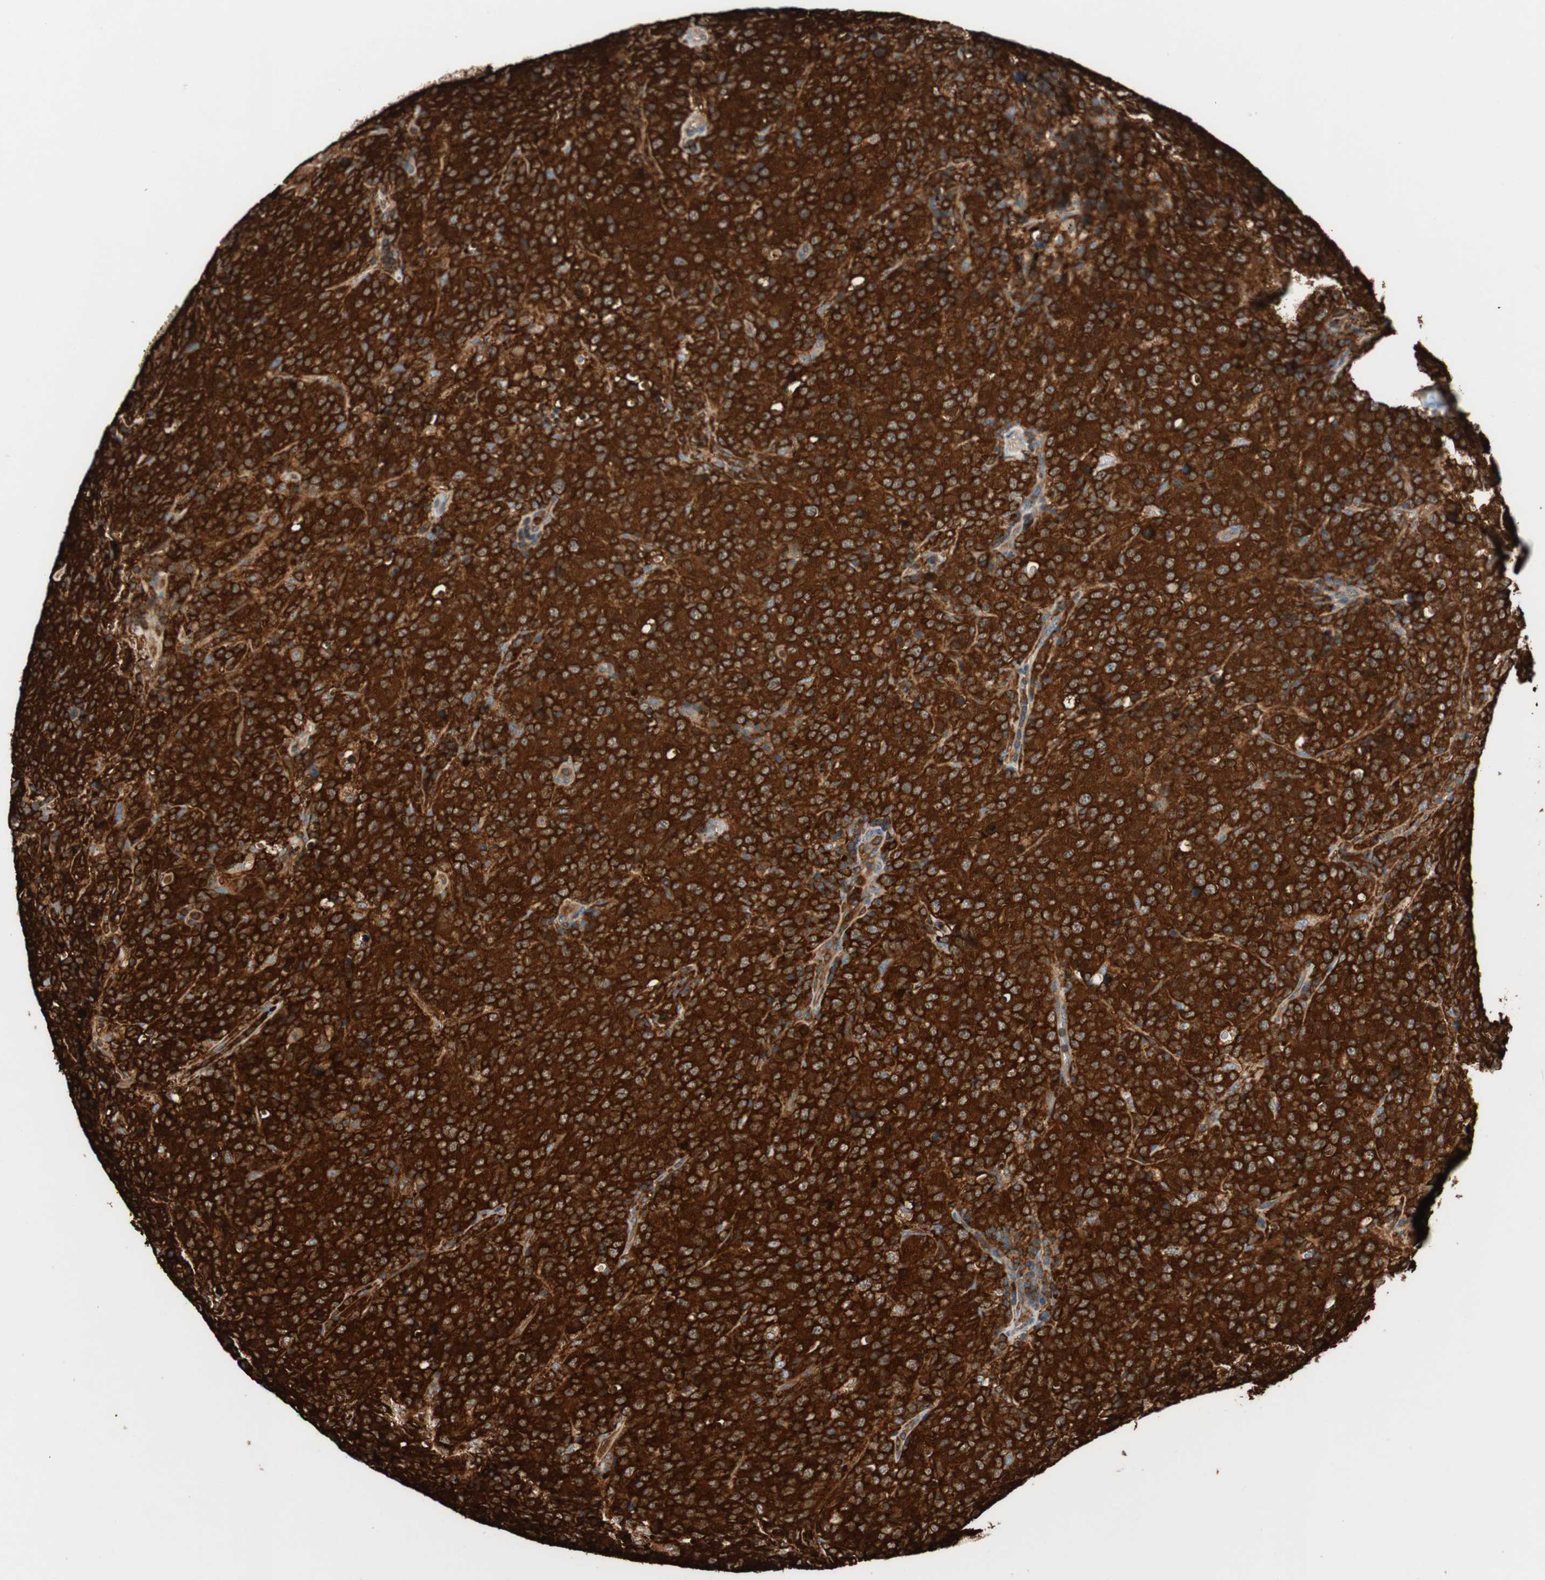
{"staining": {"intensity": "strong", "quantity": ">75%", "location": "cytoplasmic/membranous"}, "tissue": "lymphoma", "cell_type": "Tumor cells", "image_type": "cancer", "snomed": [{"axis": "morphology", "description": "Malignant lymphoma, non-Hodgkin's type, High grade"}, {"axis": "topography", "description": "Tonsil"}], "caption": "The photomicrograph shows immunohistochemical staining of lymphoma. There is strong cytoplasmic/membranous positivity is appreciated in approximately >75% of tumor cells.", "gene": "VASP", "patient": {"sex": "female", "age": 36}}